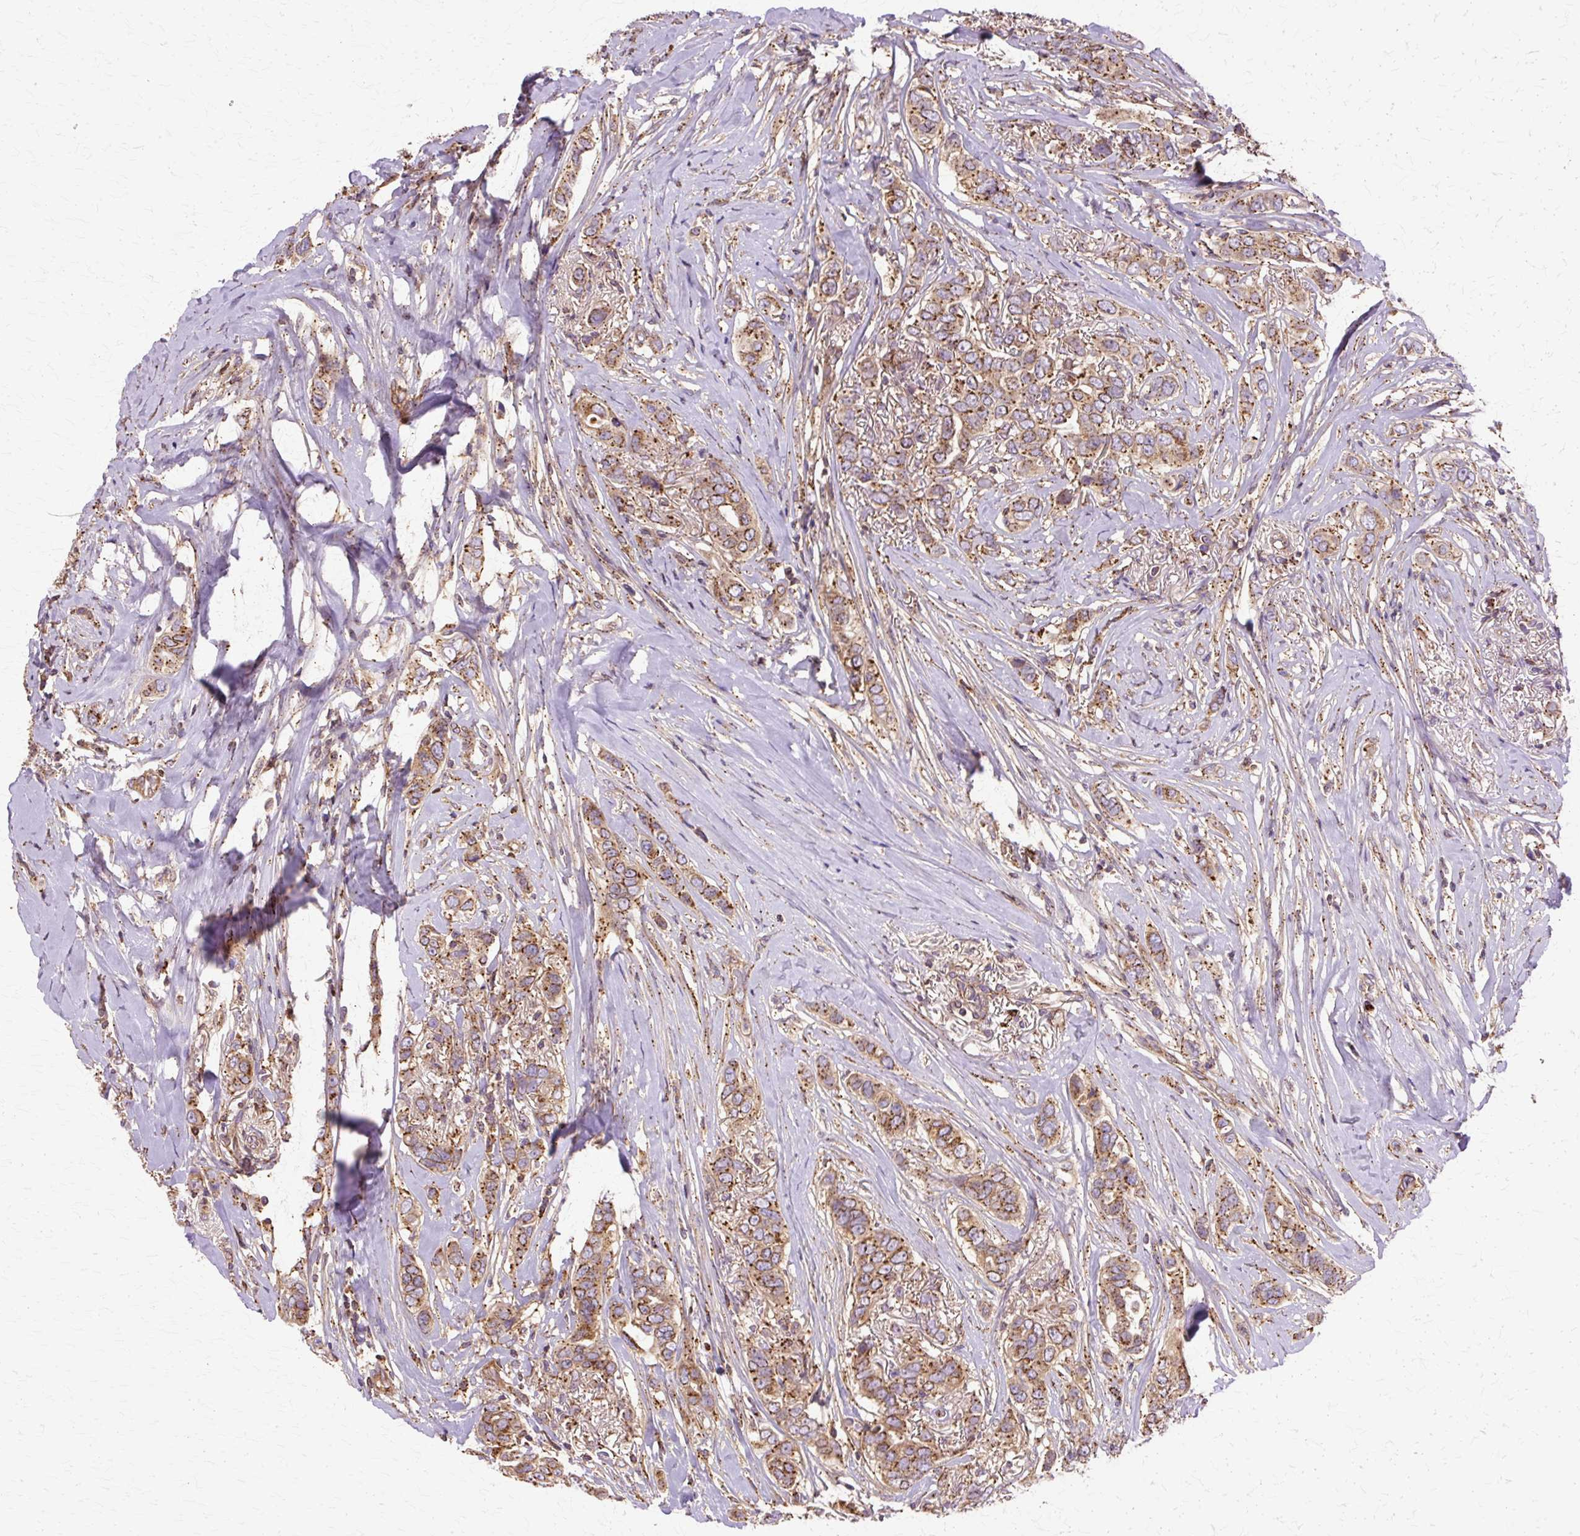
{"staining": {"intensity": "strong", "quantity": ">75%", "location": "cytoplasmic/membranous"}, "tissue": "breast cancer", "cell_type": "Tumor cells", "image_type": "cancer", "snomed": [{"axis": "morphology", "description": "Lobular carcinoma"}, {"axis": "topography", "description": "Breast"}], "caption": "This is a photomicrograph of IHC staining of breast cancer (lobular carcinoma), which shows strong staining in the cytoplasmic/membranous of tumor cells.", "gene": "COPB1", "patient": {"sex": "female", "age": 51}}